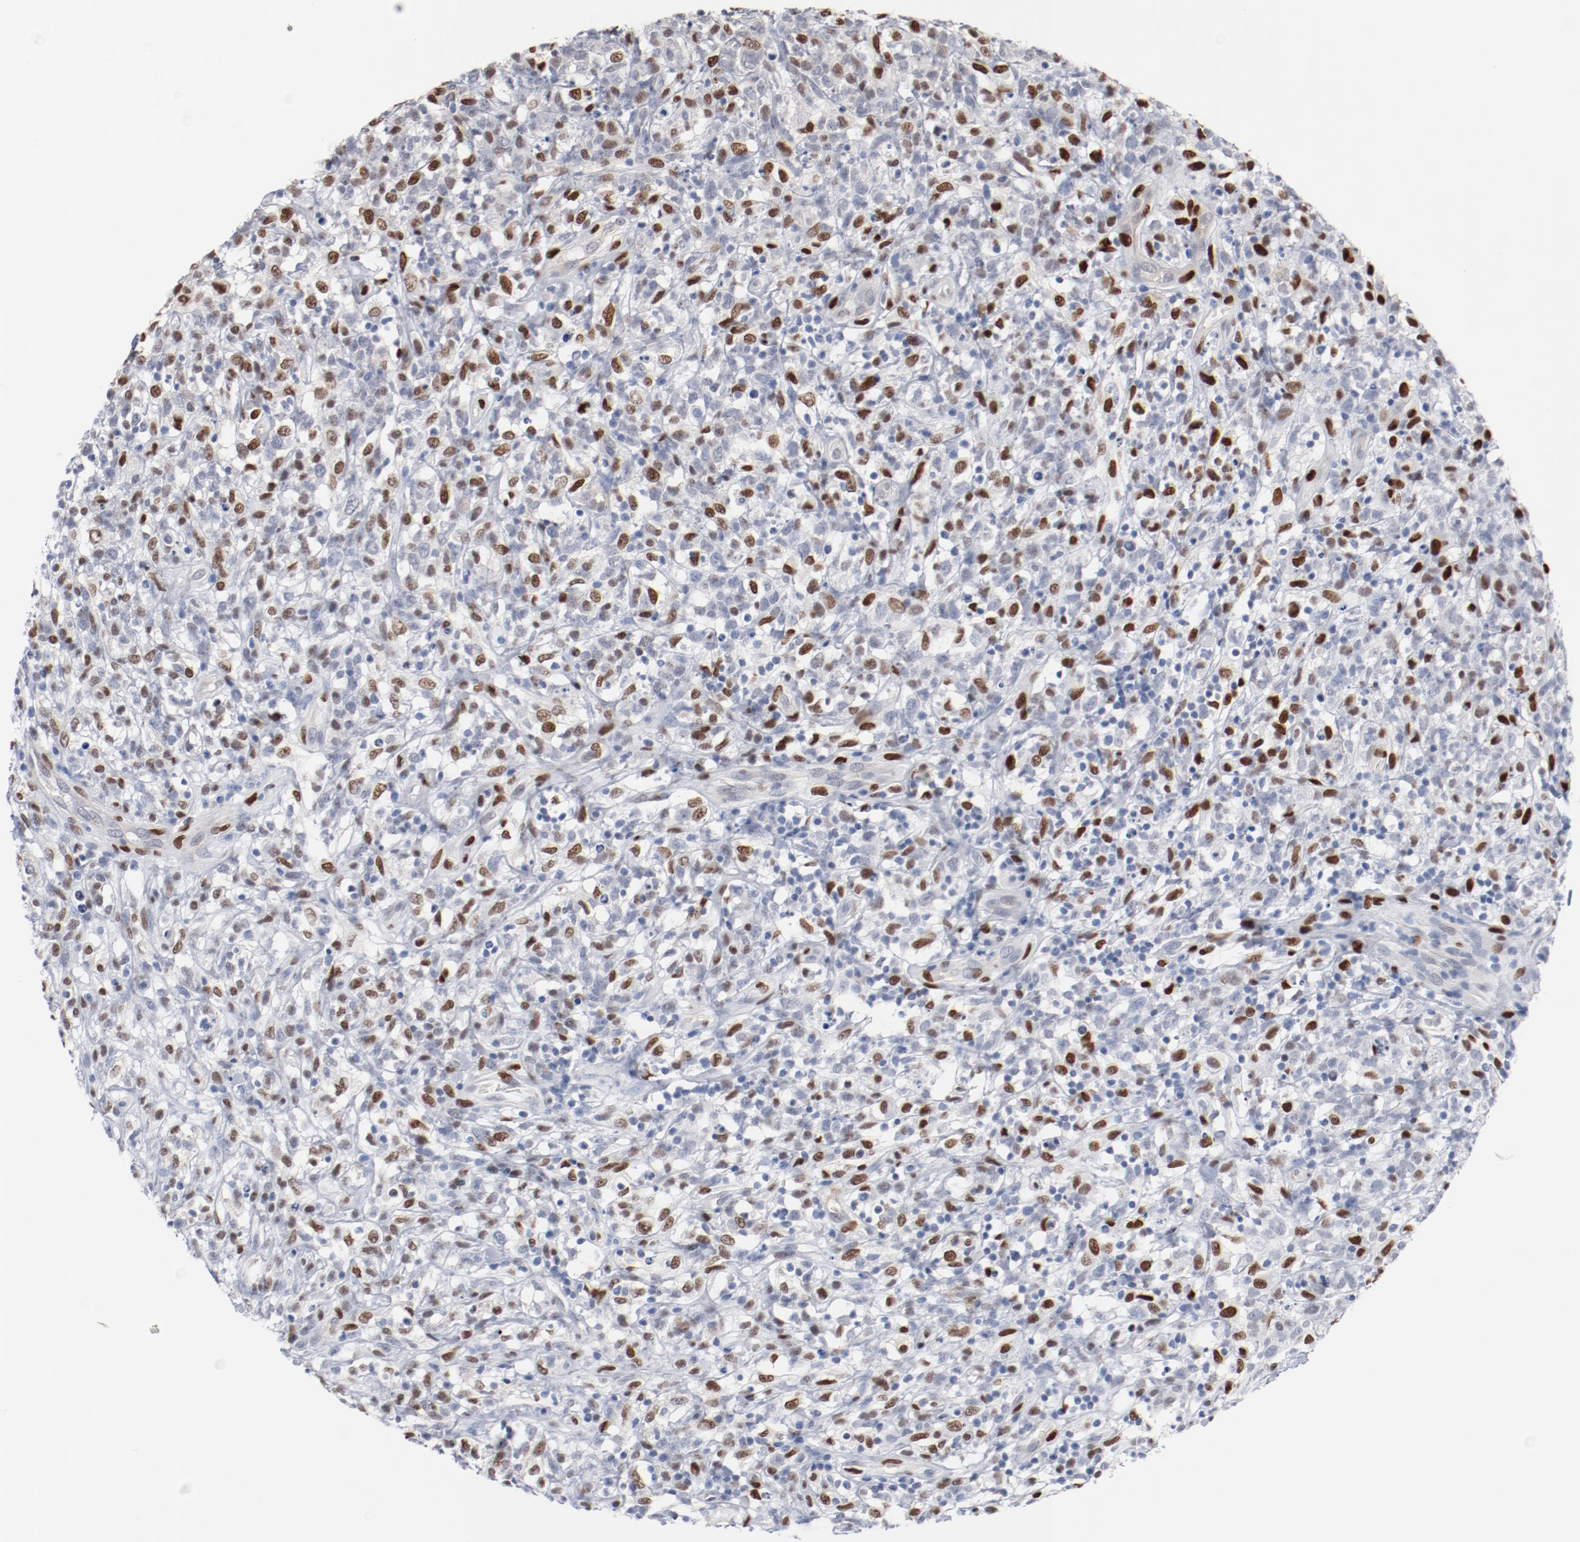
{"staining": {"intensity": "moderate", "quantity": "<25%", "location": "nuclear"}, "tissue": "lymphoma", "cell_type": "Tumor cells", "image_type": "cancer", "snomed": [{"axis": "morphology", "description": "Malignant lymphoma, non-Hodgkin's type, High grade"}, {"axis": "topography", "description": "Lymph node"}], "caption": "This micrograph shows immunohistochemistry (IHC) staining of human malignant lymphoma, non-Hodgkin's type (high-grade), with low moderate nuclear staining in approximately <25% of tumor cells.", "gene": "ZEB2", "patient": {"sex": "female", "age": 73}}